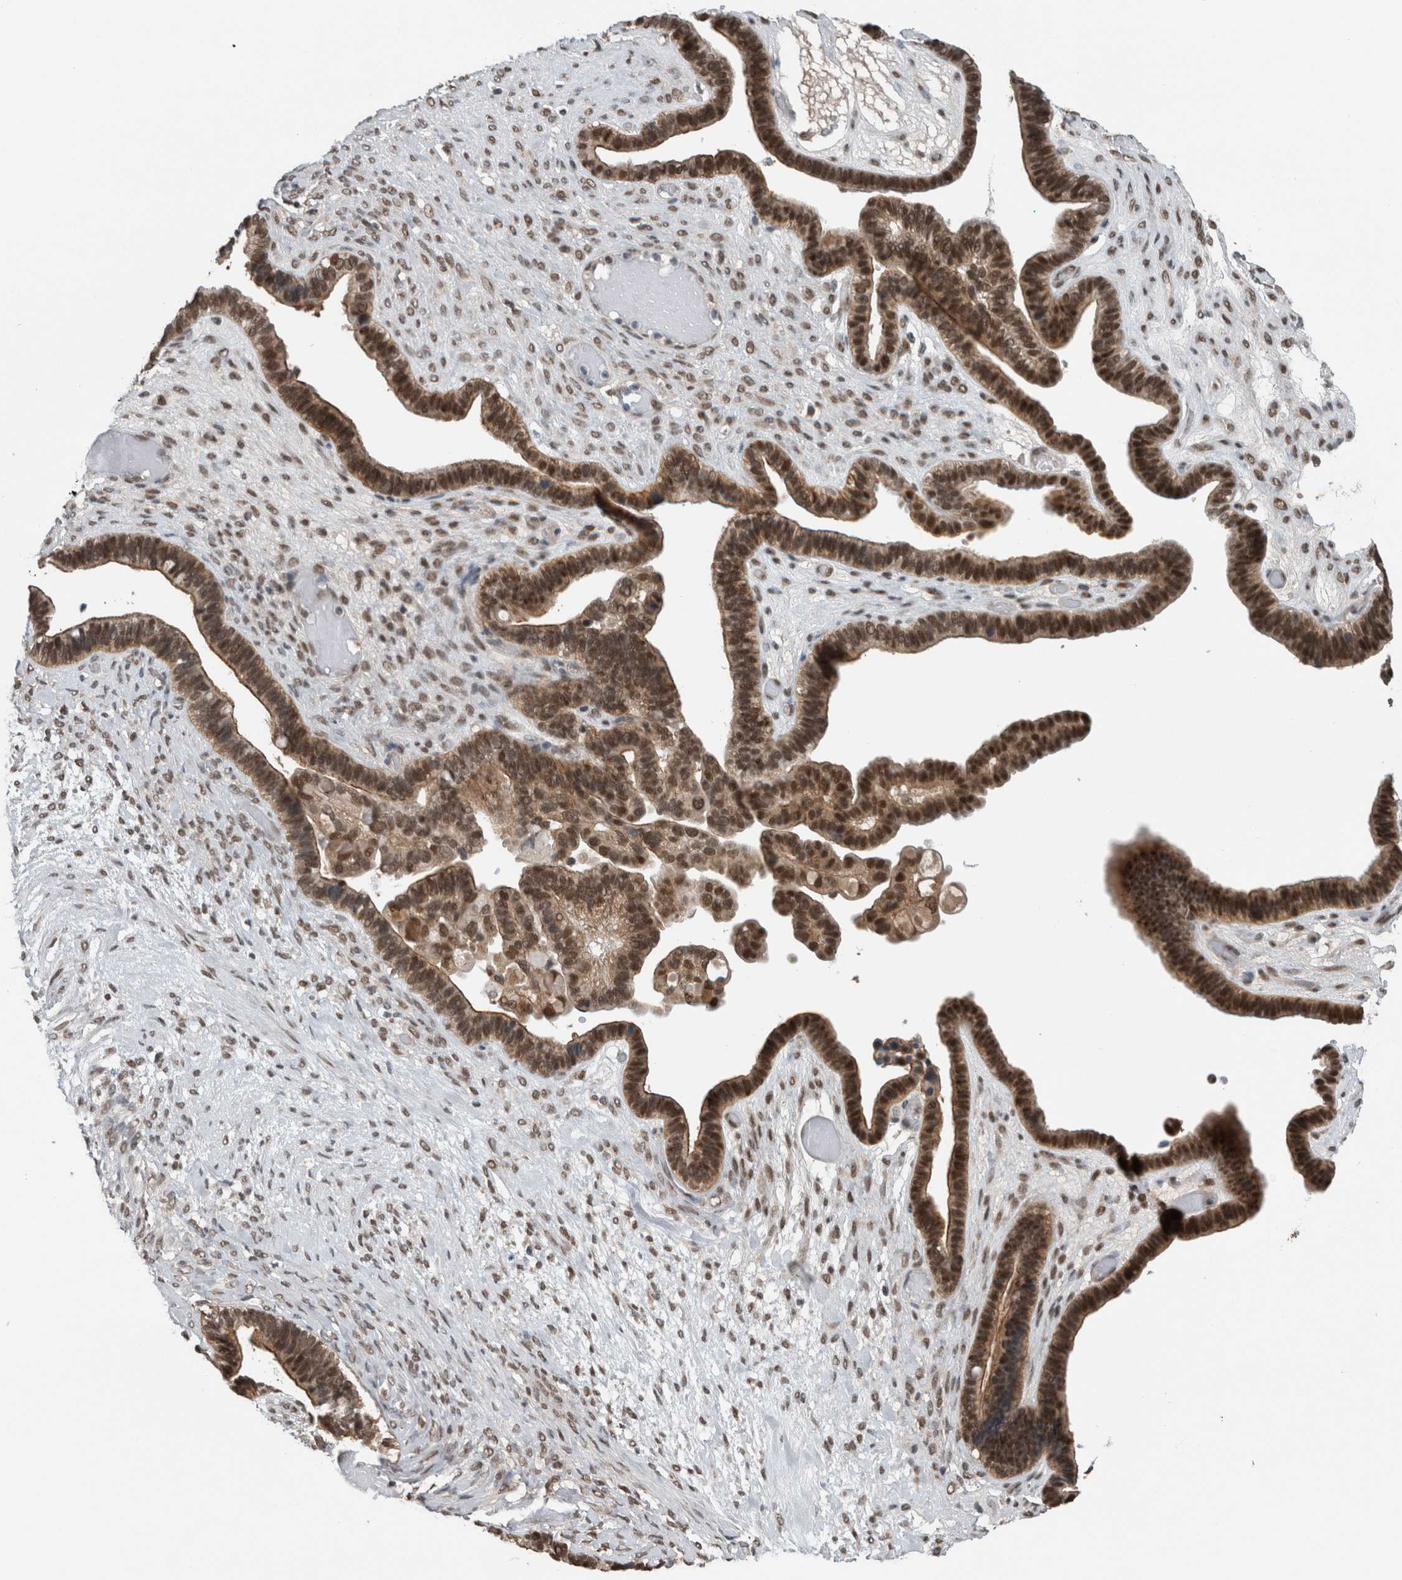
{"staining": {"intensity": "strong", "quantity": ">75%", "location": "cytoplasmic/membranous,nuclear"}, "tissue": "ovarian cancer", "cell_type": "Tumor cells", "image_type": "cancer", "snomed": [{"axis": "morphology", "description": "Cystadenocarcinoma, serous, NOS"}, {"axis": "topography", "description": "Ovary"}], "caption": "Strong cytoplasmic/membranous and nuclear protein expression is appreciated in approximately >75% of tumor cells in ovarian cancer (serous cystadenocarcinoma). (DAB (3,3'-diaminobenzidine) = brown stain, brightfield microscopy at high magnification).", "gene": "SPAG7", "patient": {"sex": "female", "age": 56}}